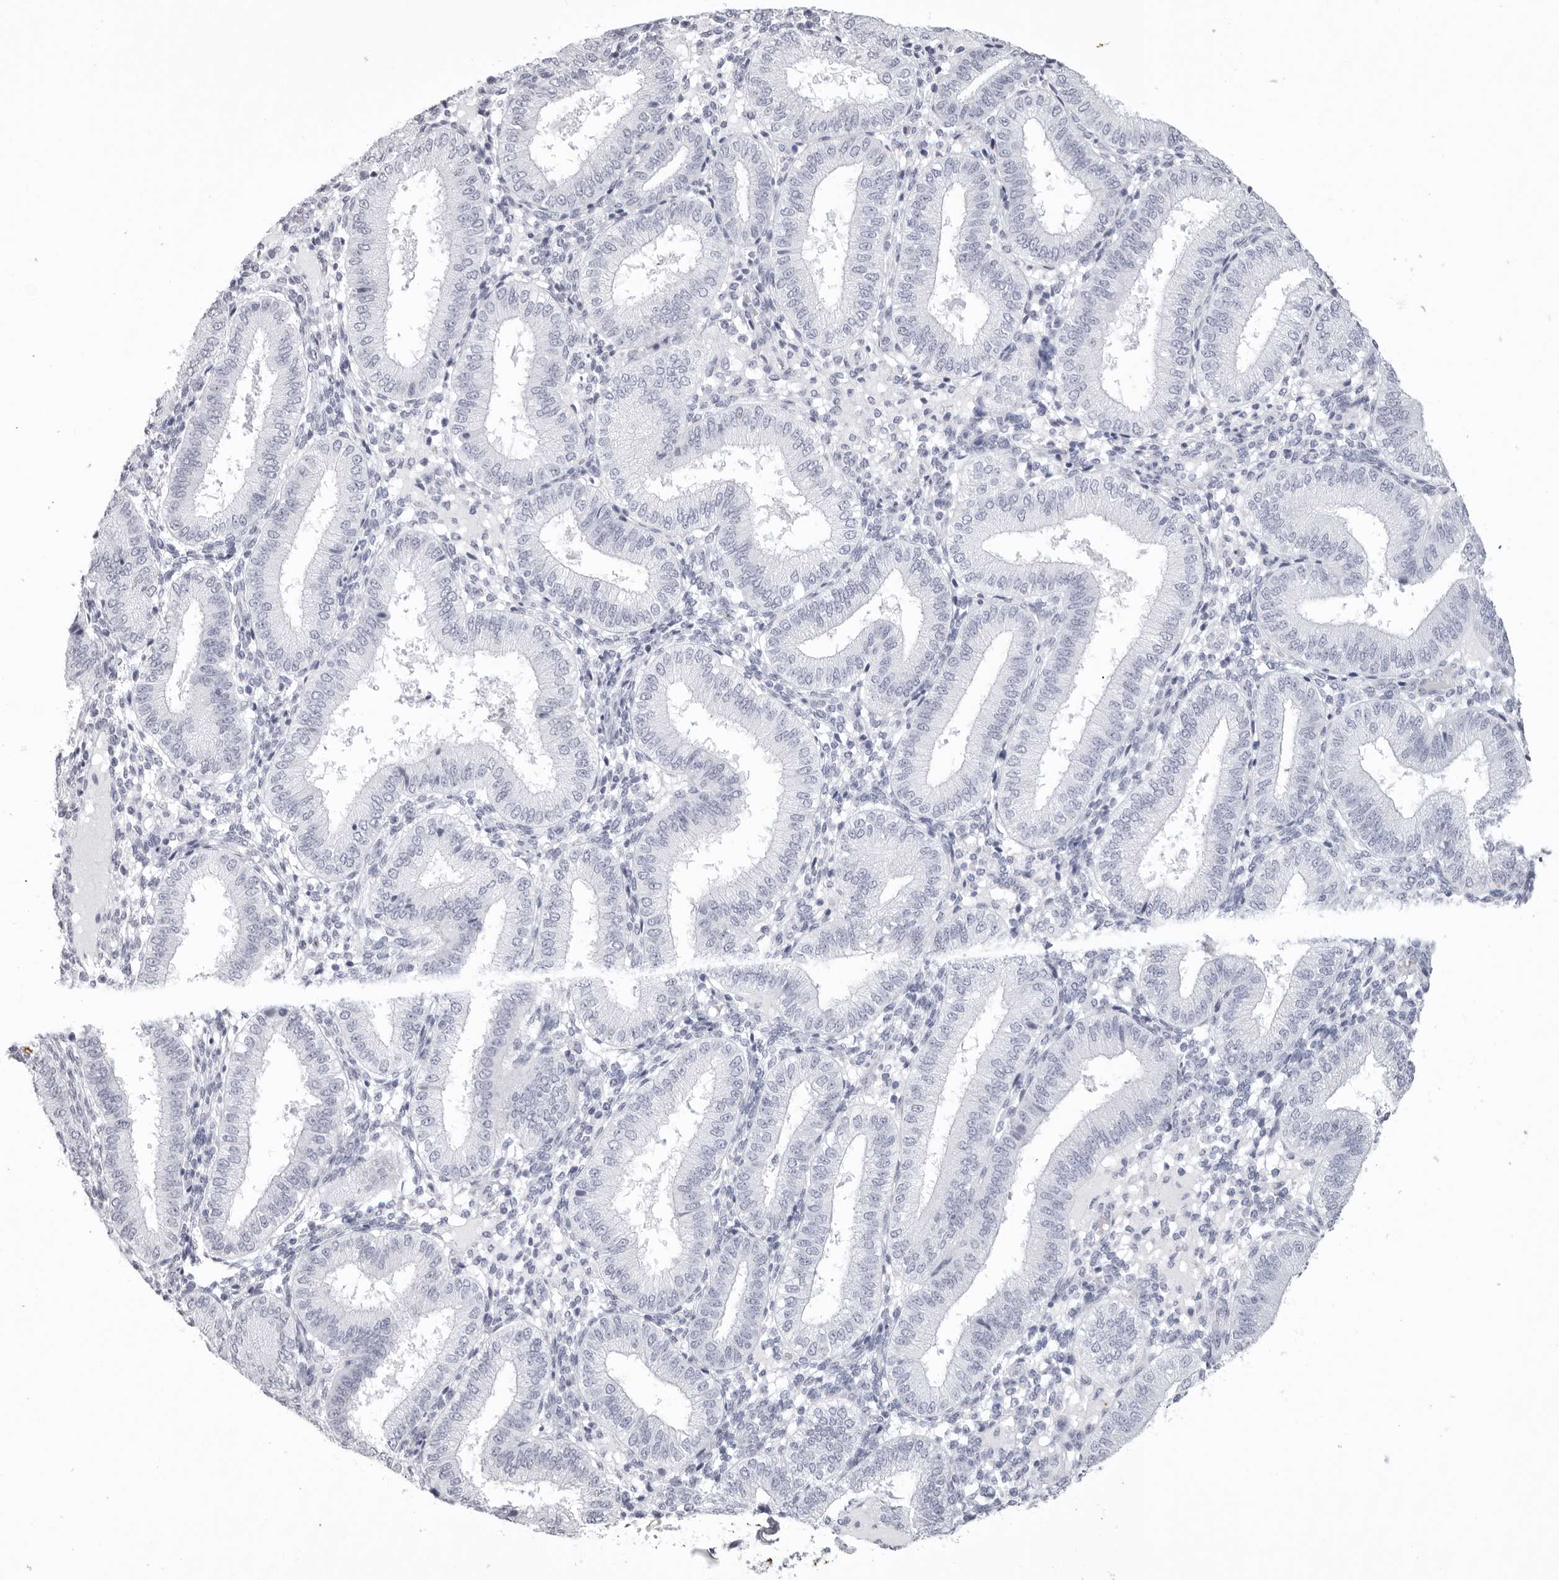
{"staining": {"intensity": "negative", "quantity": "none", "location": "none"}, "tissue": "endometrium", "cell_type": "Cells in endometrial stroma", "image_type": "normal", "snomed": [{"axis": "morphology", "description": "Normal tissue, NOS"}, {"axis": "topography", "description": "Endometrium"}], "caption": "This is an IHC photomicrograph of unremarkable endometrium. There is no positivity in cells in endometrial stroma.", "gene": "KLK9", "patient": {"sex": "female", "age": 39}}